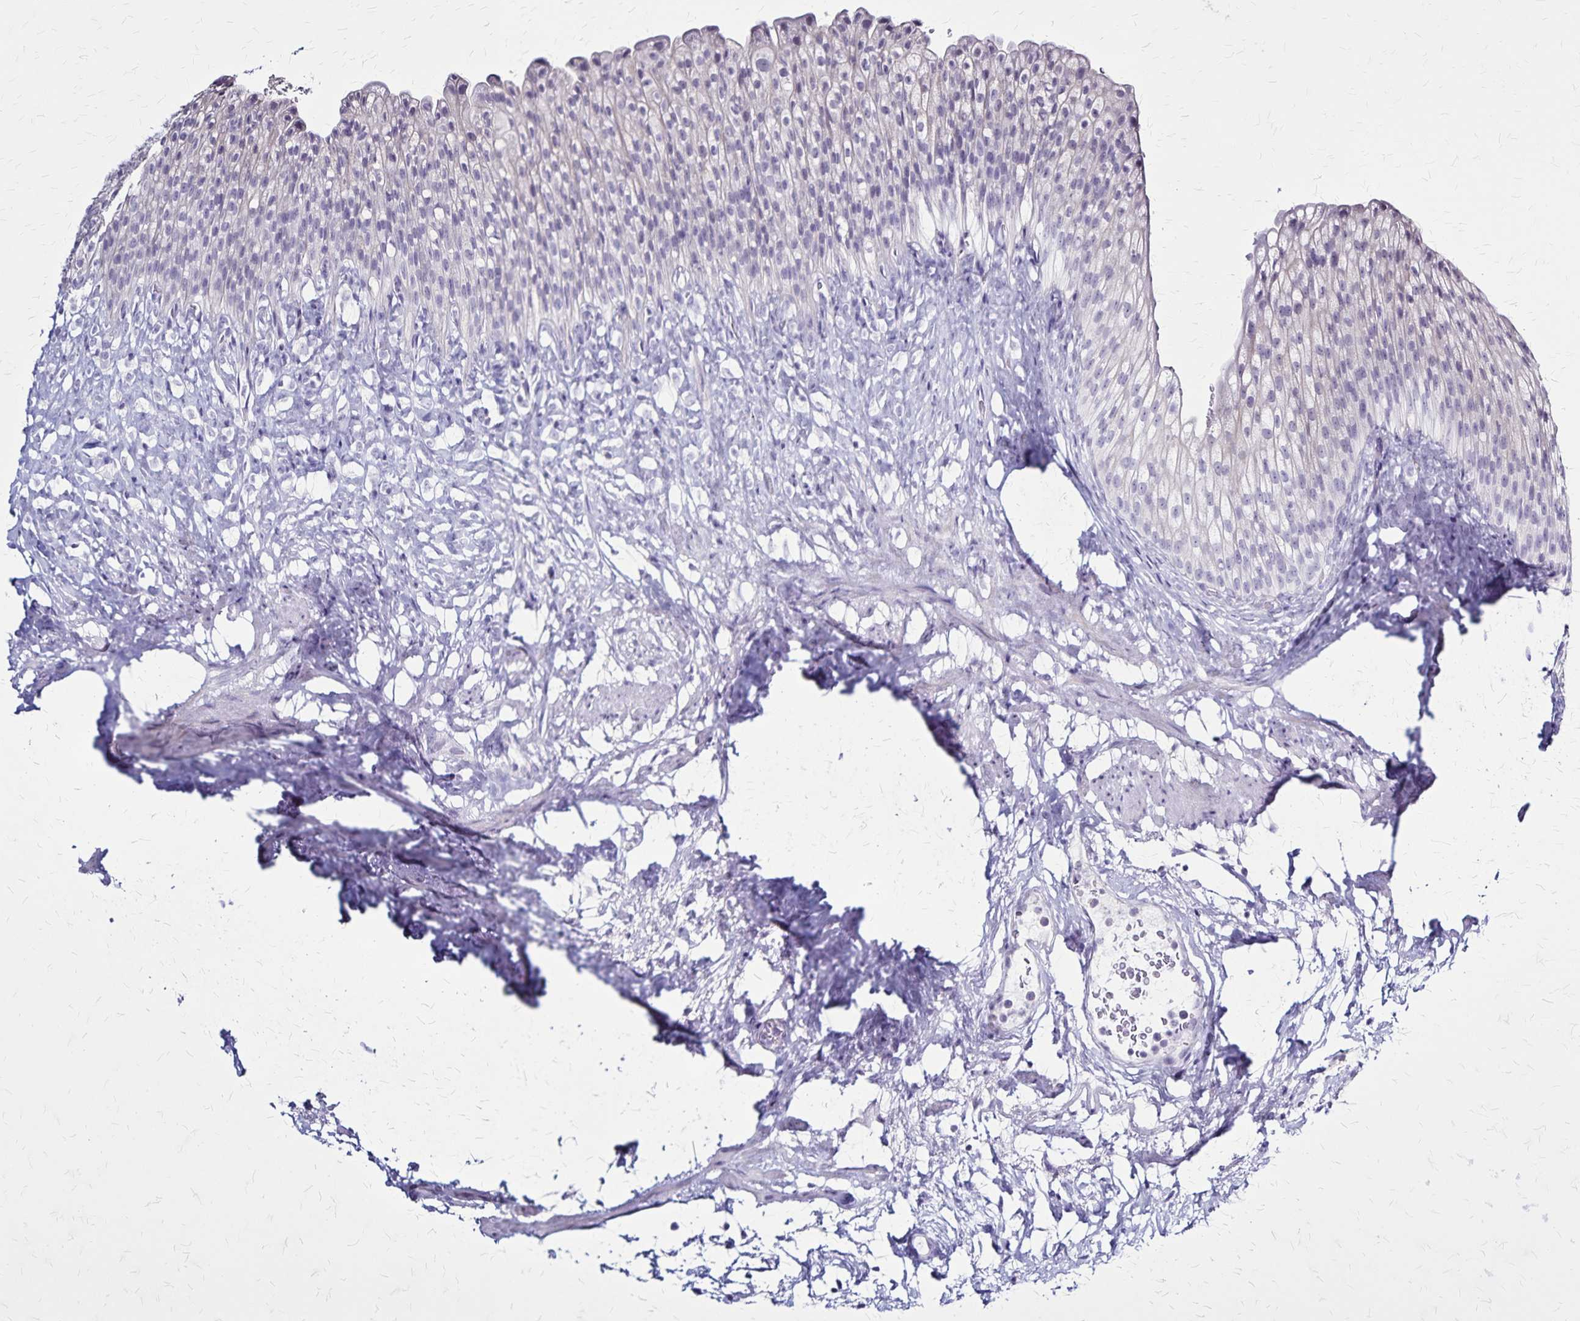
{"staining": {"intensity": "negative", "quantity": "none", "location": "none"}, "tissue": "urinary bladder", "cell_type": "Urothelial cells", "image_type": "normal", "snomed": [{"axis": "morphology", "description": "Normal tissue, NOS"}, {"axis": "topography", "description": "Urinary bladder"}, {"axis": "topography", "description": "Prostate"}], "caption": "High power microscopy histopathology image of an immunohistochemistry (IHC) micrograph of normal urinary bladder, revealing no significant staining in urothelial cells. (DAB (3,3'-diaminobenzidine) immunohistochemistry, high magnification).", "gene": "PLXNA4", "patient": {"sex": "male", "age": 76}}